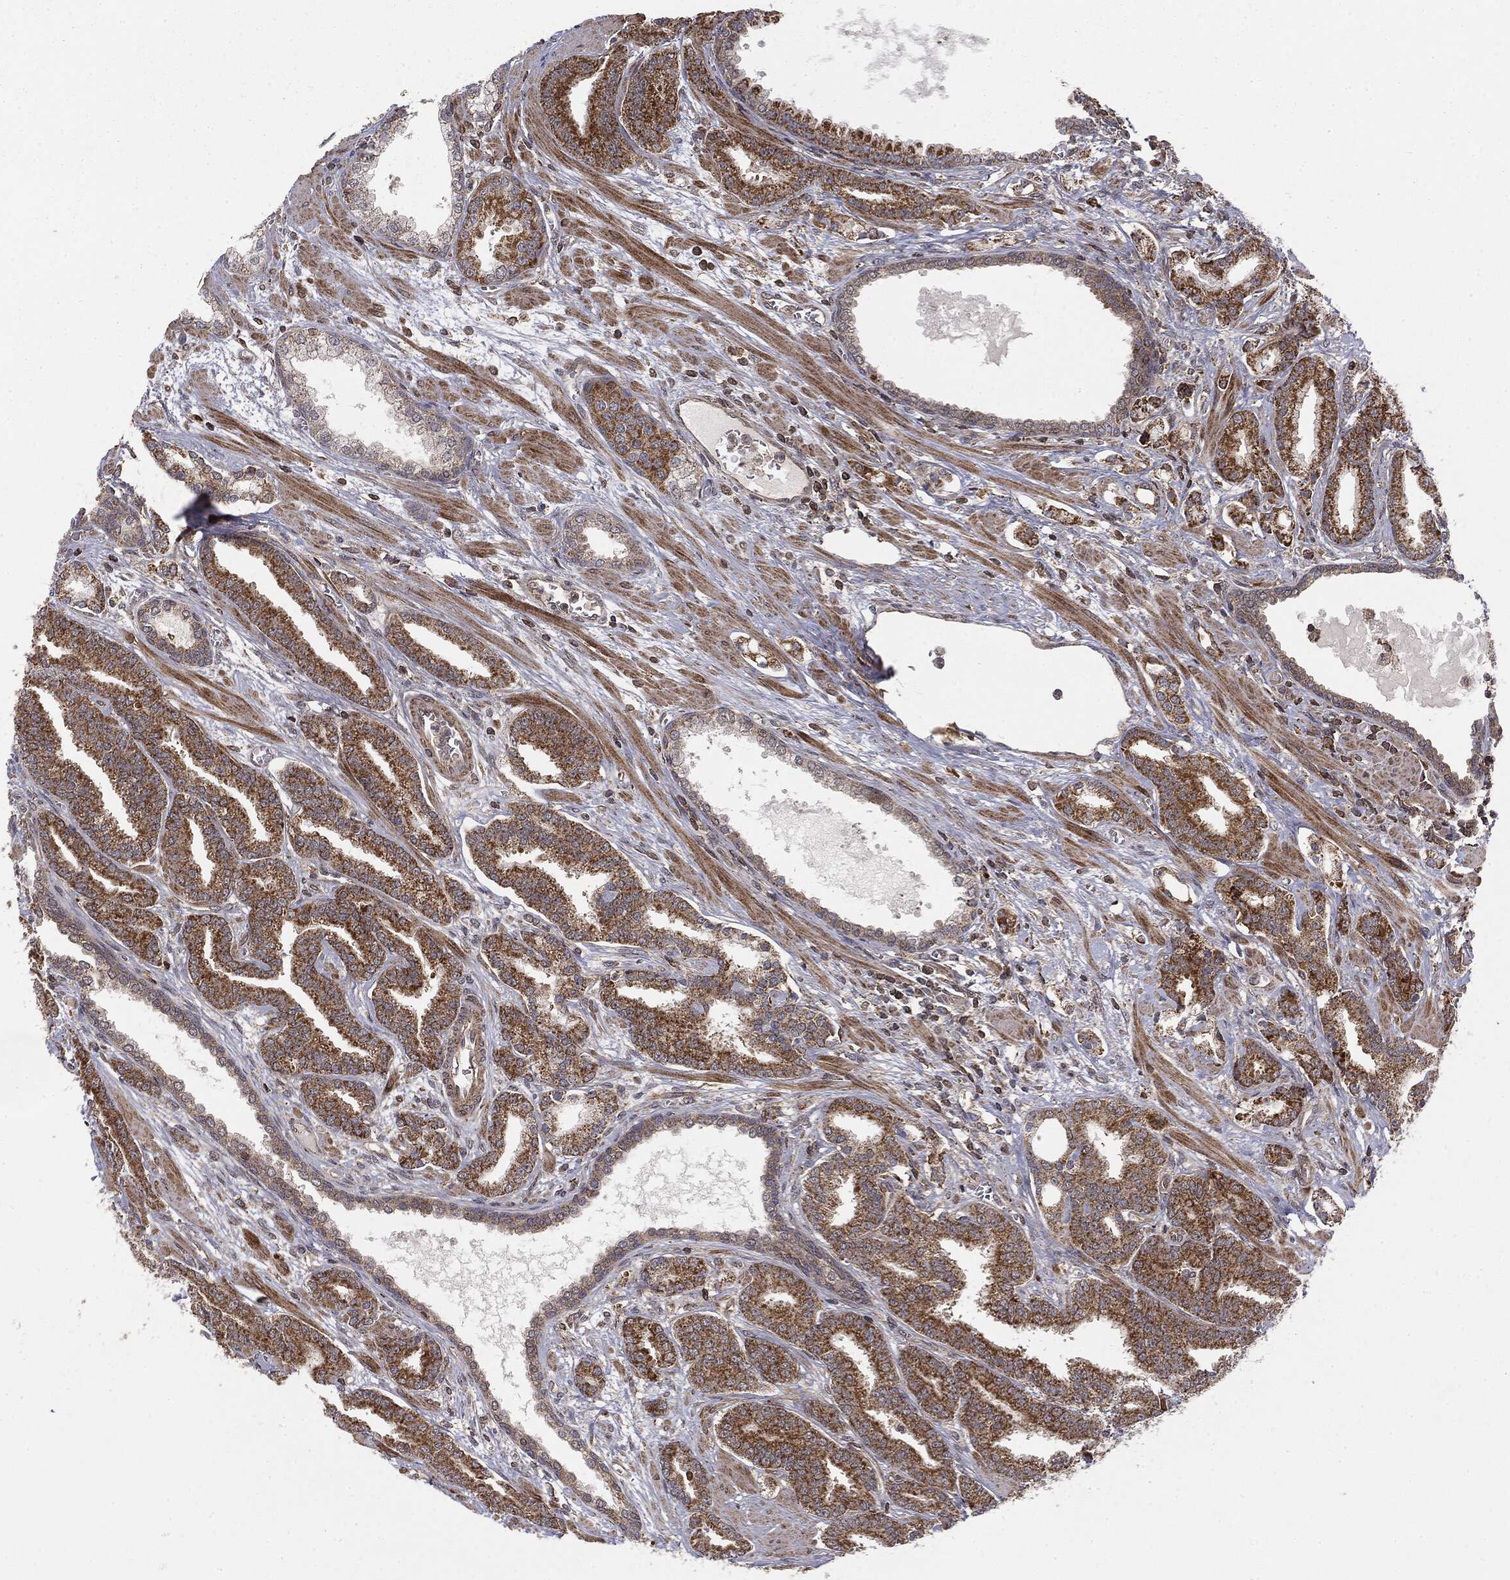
{"staining": {"intensity": "strong", "quantity": ">75%", "location": "cytoplasmic/membranous"}, "tissue": "prostate cancer", "cell_type": "Tumor cells", "image_type": "cancer", "snomed": [{"axis": "morphology", "description": "Adenocarcinoma, High grade"}, {"axis": "topography", "description": "Prostate"}], "caption": "The immunohistochemical stain highlights strong cytoplasmic/membranous staining in tumor cells of prostate cancer tissue.", "gene": "MTOR", "patient": {"sex": "male", "age": 60}}